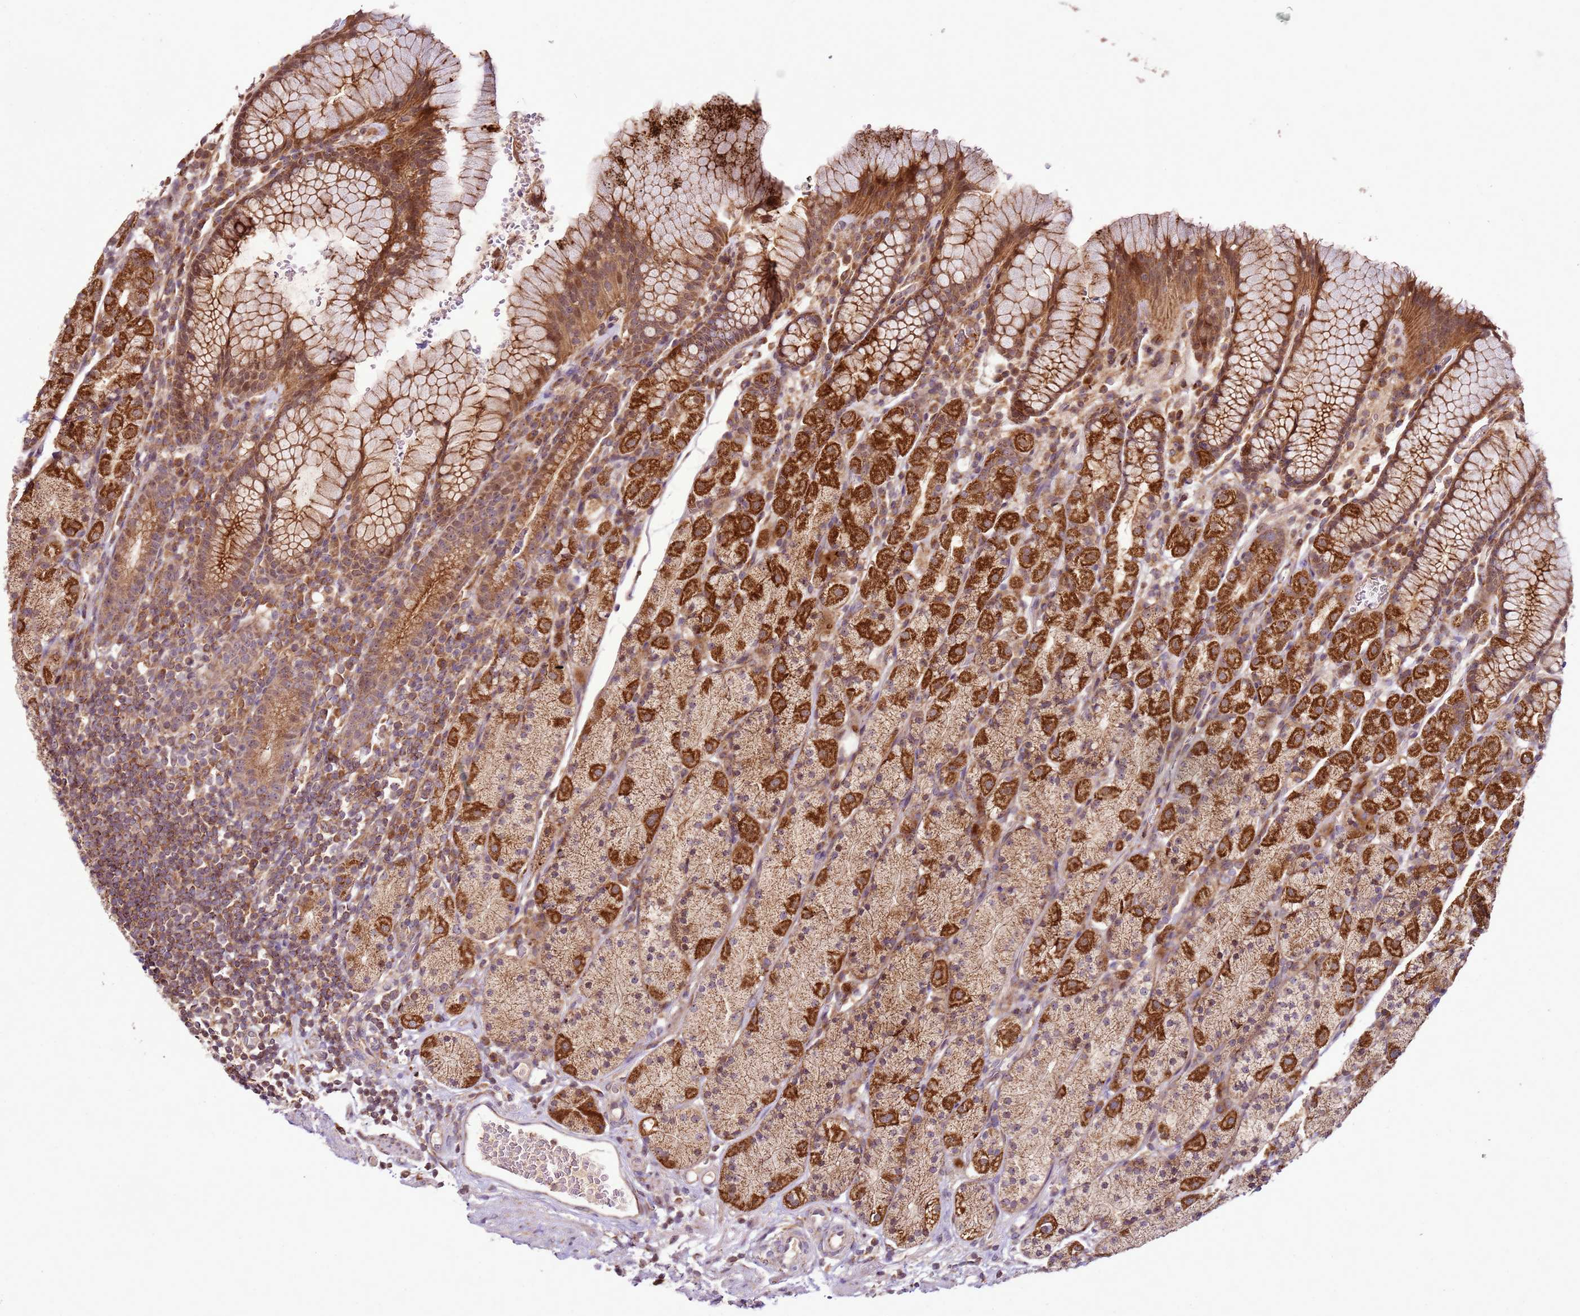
{"staining": {"intensity": "strong", "quantity": ">75%", "location": "cytoplasmic/membranous"}, "tissue": "stomach", "cell_type": "Glandular cells", "image_type": "normal", "snomed": [{"axis": "morphology", "description": "Normal tissue, NOS"}, {"axis": "topography", "description": "Stomach, upper"}, {"axis": "topography", "description": "Stomach"}], "caption": "Strong cytoplasmic/membranous staining for a protein is identified in approximately >75% of glandular cells of normal stomach using IHC.", "gene": "RASA3", "patient": {"sex": "male", "age": 62}}